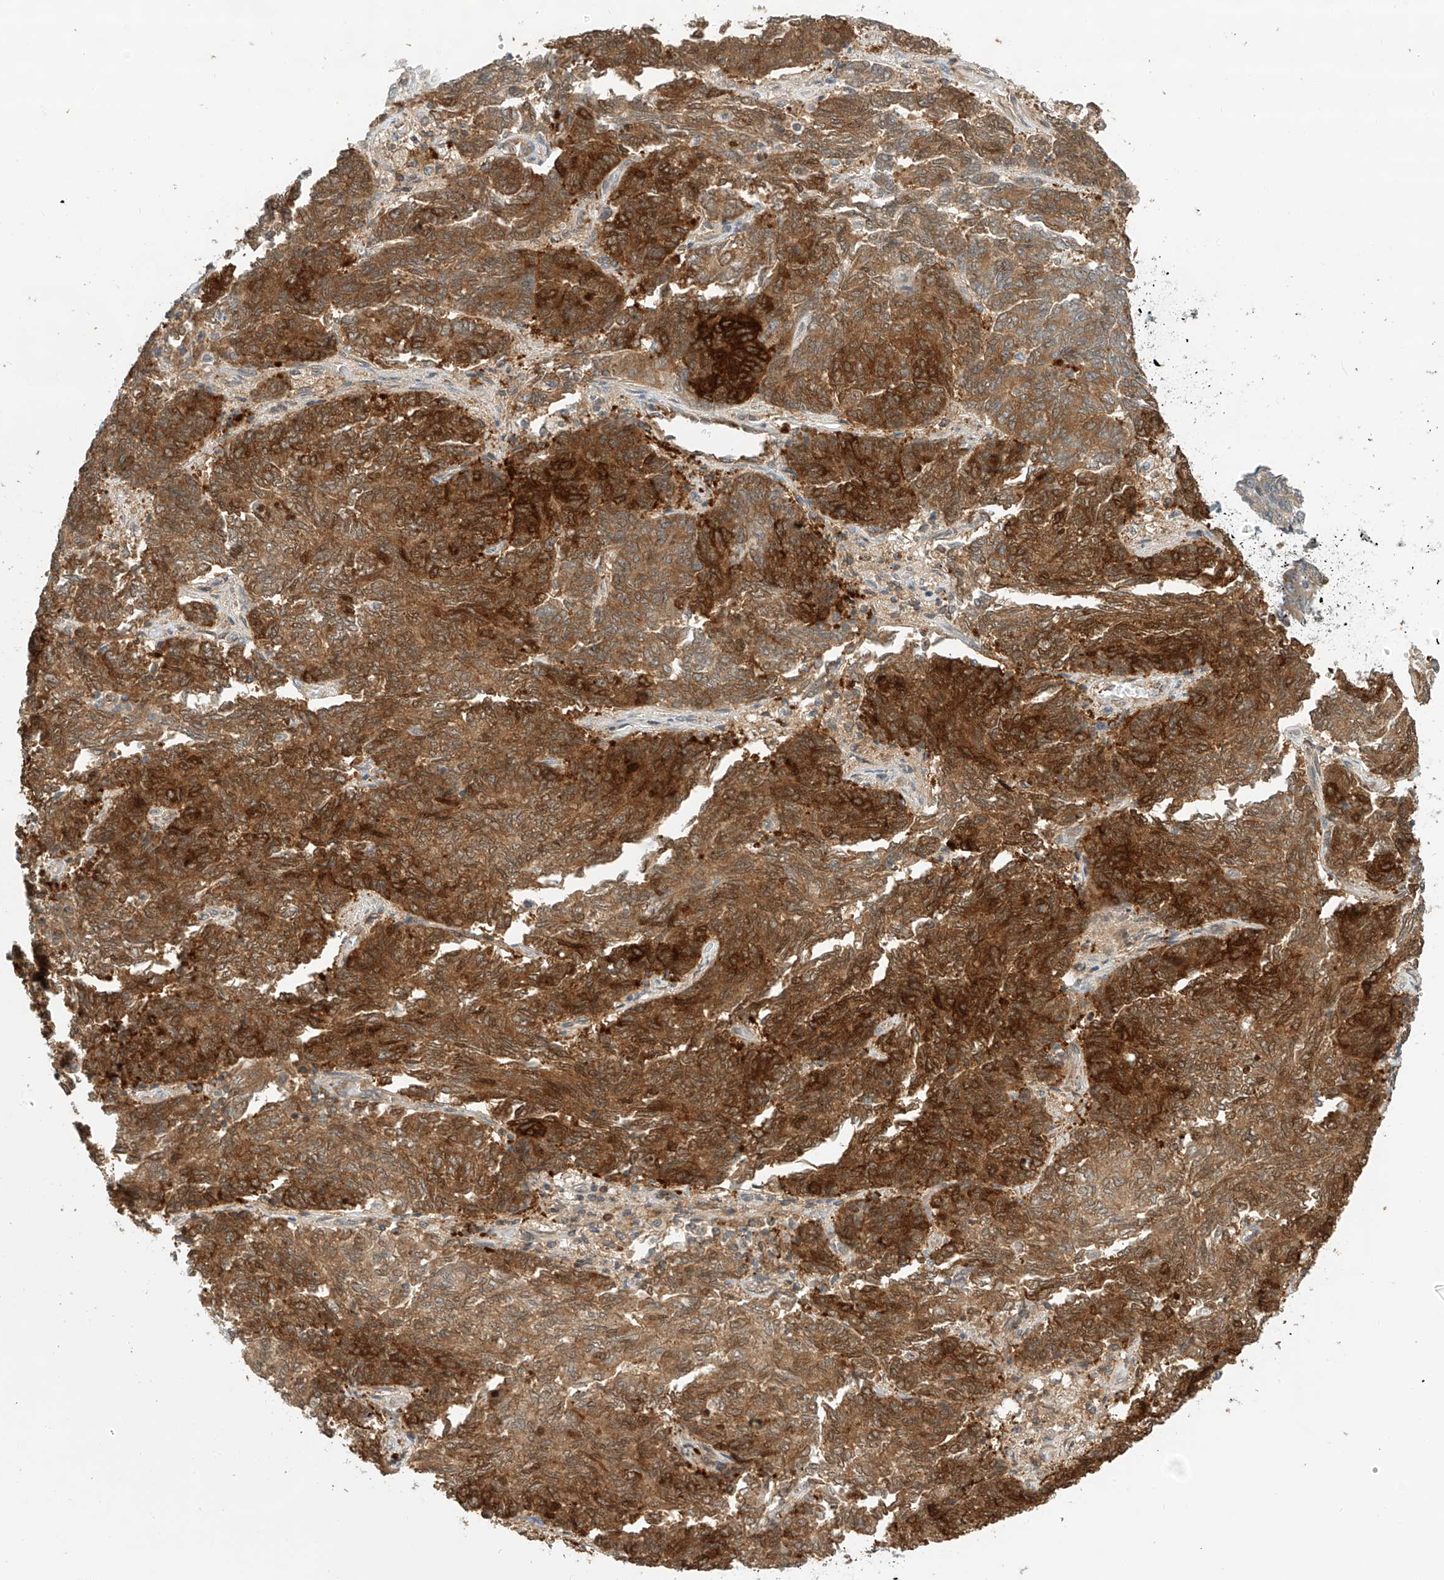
{"staining": {"intensity": "strong", "quantity": ">75%", "location": "cytoplasmic/membranous"}, "tissue": "endometrial cancer", "cell_type": "Tumor cells", "image_type": "cancer", "snomed": [{"axis": "morphology", "description": "Adenocarcinoma, NOS"}, {"axis": "topography", "description": "Endometrium"}], "caption": "DAB immunohistochemical staining of endometrial cancer shows strong cytoplasmic/membranous protein positivity in about >75% of tumor cells. The protein is stained brown, and the nuclei are stained in blue (DAB (3,3'-diaminobenzidine) IHC with brightfield microscopy, high magnification).", "gene": "PPA2", "patient": {"sex": "female", "age": 80}}